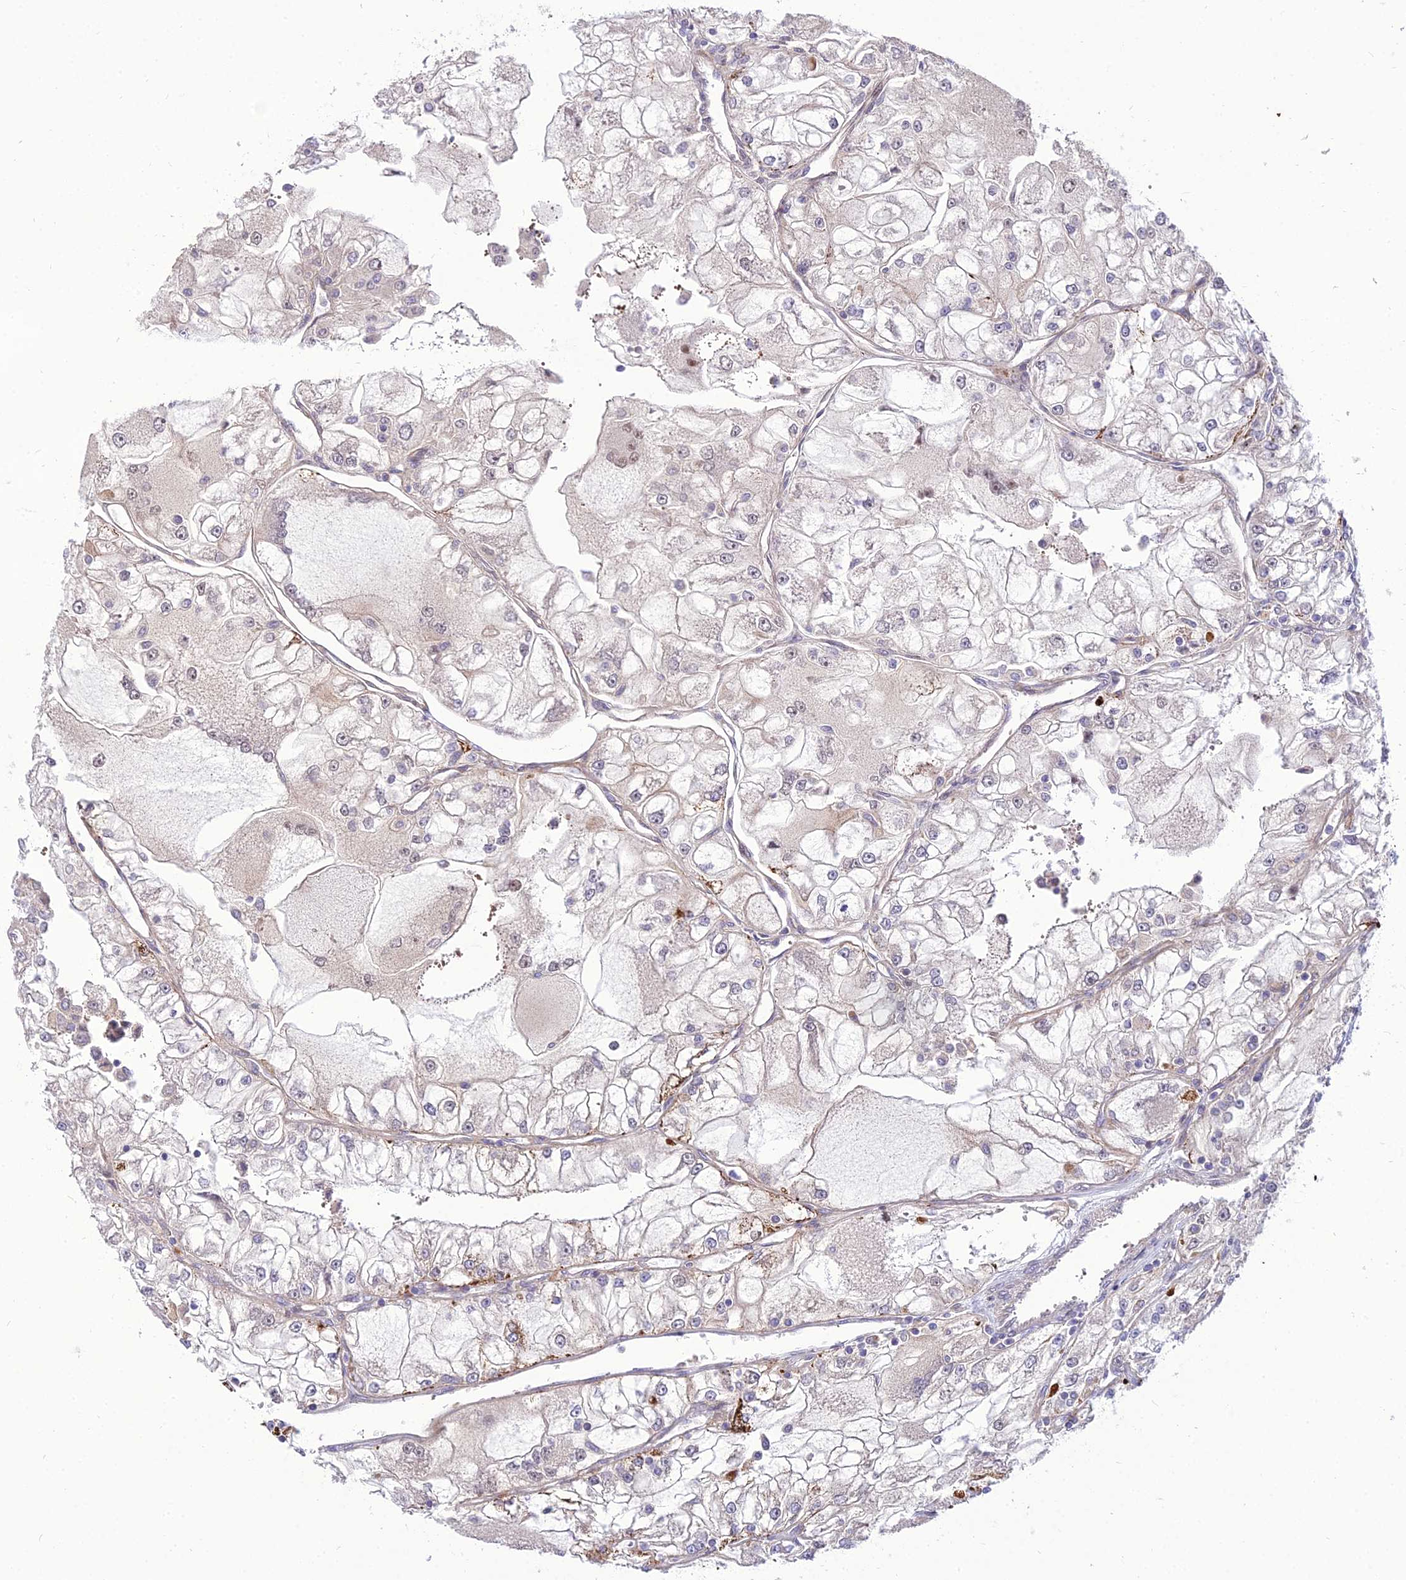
{"staining": {"intensity": "negative", "quantity": "none", "location": "none"}, "tissue": "renal cancer", "cell_type": "Tumor cells", "image_type": "cancer", "snomed": [{"axis": "morphology", "description": "Adenocarcinoma, NOS"}, {"axis": "topography", "description": "Kidney"}], "caption": "There is no significant expression in tumor cells of renal cancer.", "gene": "C6orf163", "patient": {"sex": "female", "age": 72}}